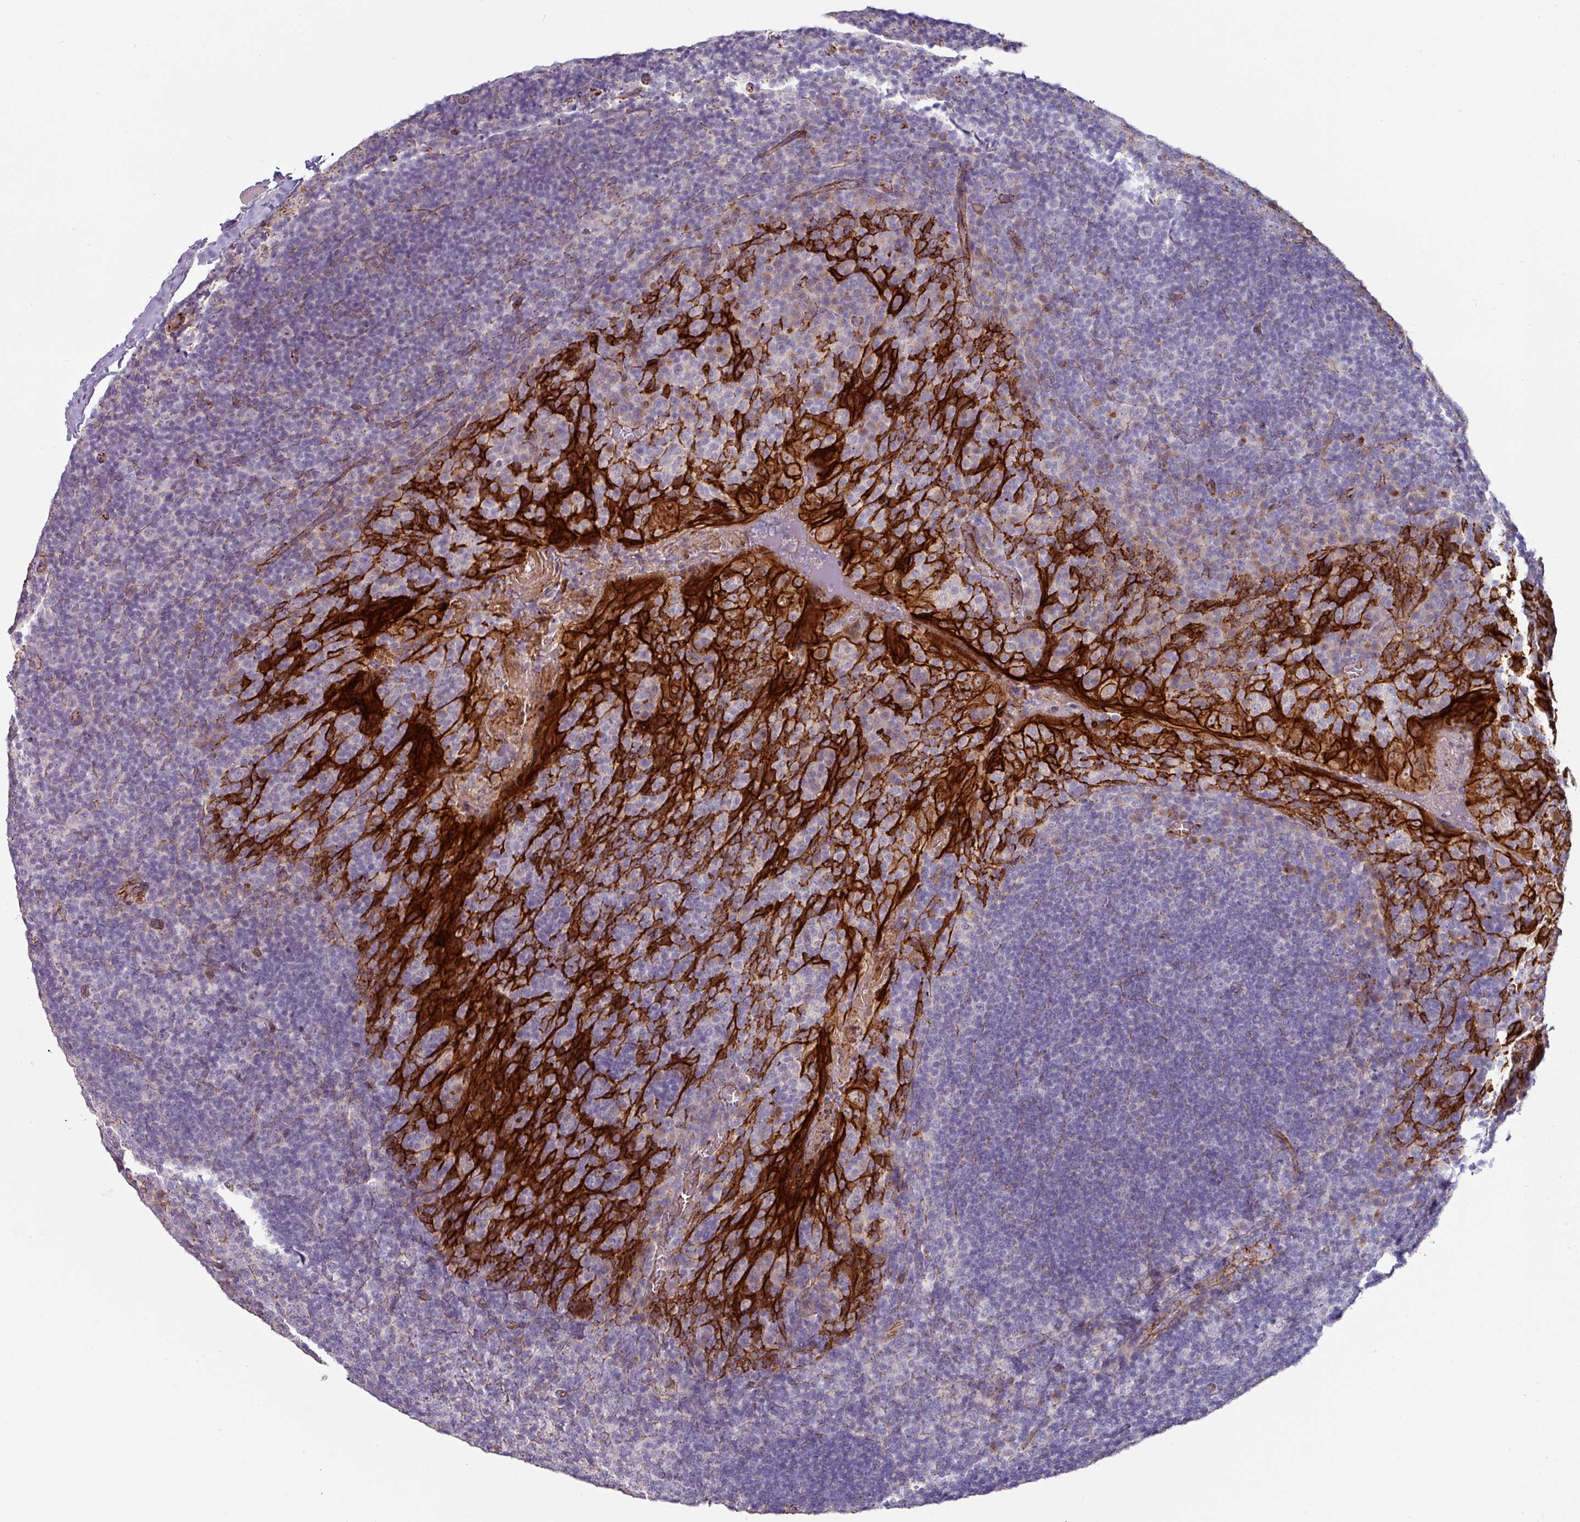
{"staining": {"intensity": "moderate", "quantity": "<25%", "location": "cytoplasmic/membranous"}, "tissue": "tonsil", "cell_type": "Germinal center cells", "image_type": "normal", "snomed": [{"axis": "morphology", "description": "Normal tissue, NOS"}, {"axis": "topography", "description": "Tonsil"}], "caption": "Immunohistochemistry of normal tonsil reveals low levels of moderate cytoplasmic/membranous positivity in approximately <25% of germinal center cells.", "gene": "JUP", "patient": {"sex": "male", "age": 17}}